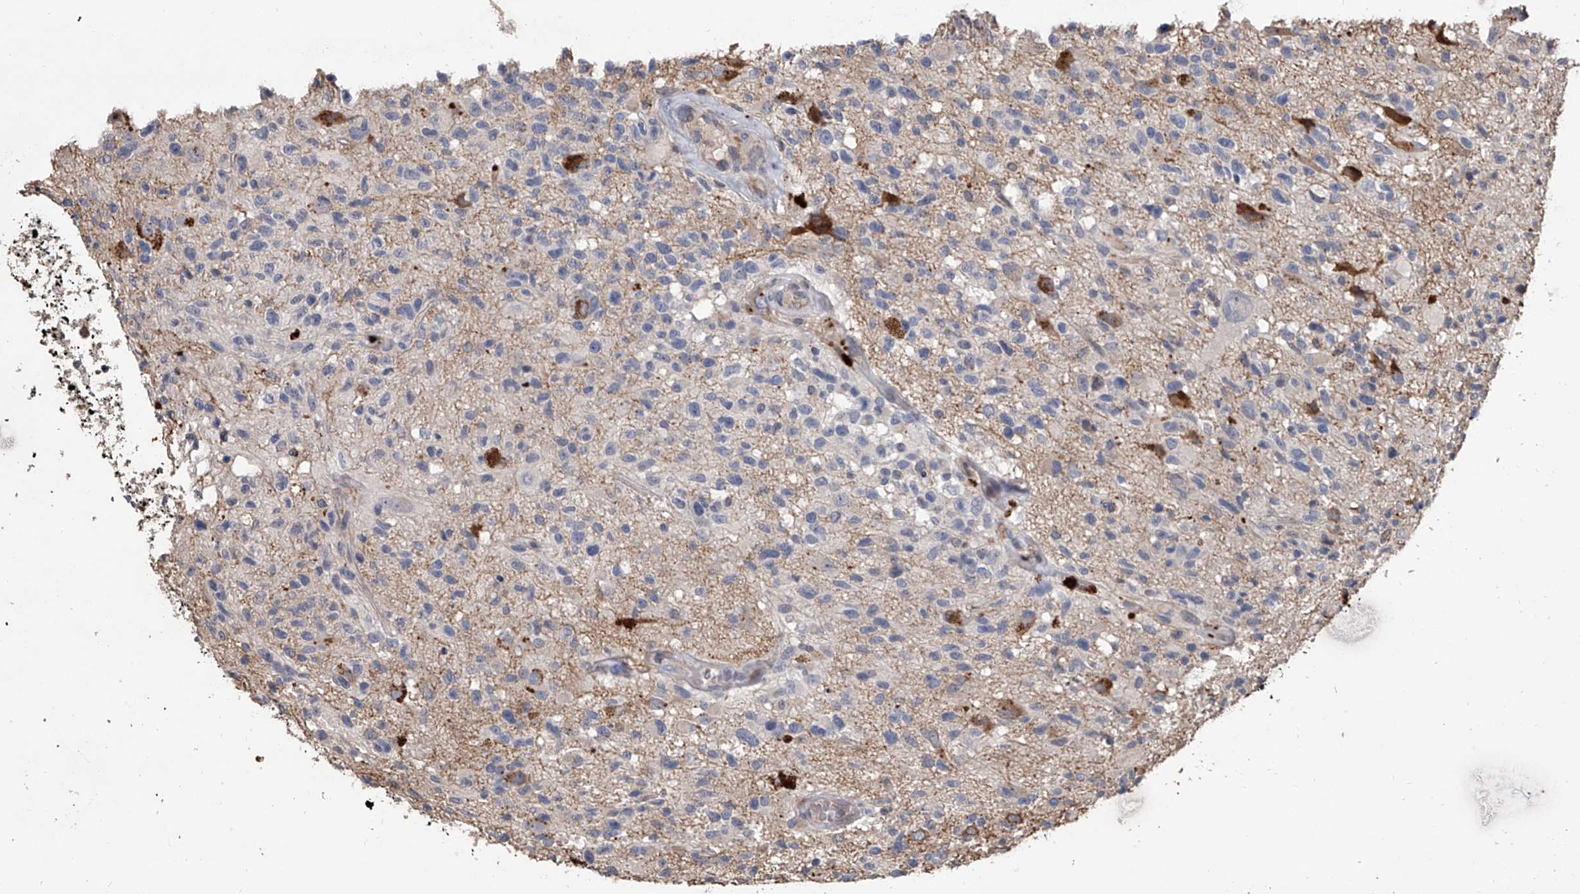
{"staining": {"intensity": "negative", "quantity": "none", "location": "none"}, "tissue": "glioma", "cell_type": "Tumor cells", "image_type": "cancer", "snomed": [{"axis": "morphology", "description": "Glioma, malignant, High grade"}, {"axis": "morphology", "description": "Glioblastoma, NOS"}, {"axis": "topography", "description": "Brain"}], "caption": "An IHC micrograph of malignant high-grade glioma is shown. There is no staining in tumor cells of malignant high-grade glioma. Nuclei are stained in blue.", "gene": "DOCK9", "patient": {"sex": "male", "age": 60}}